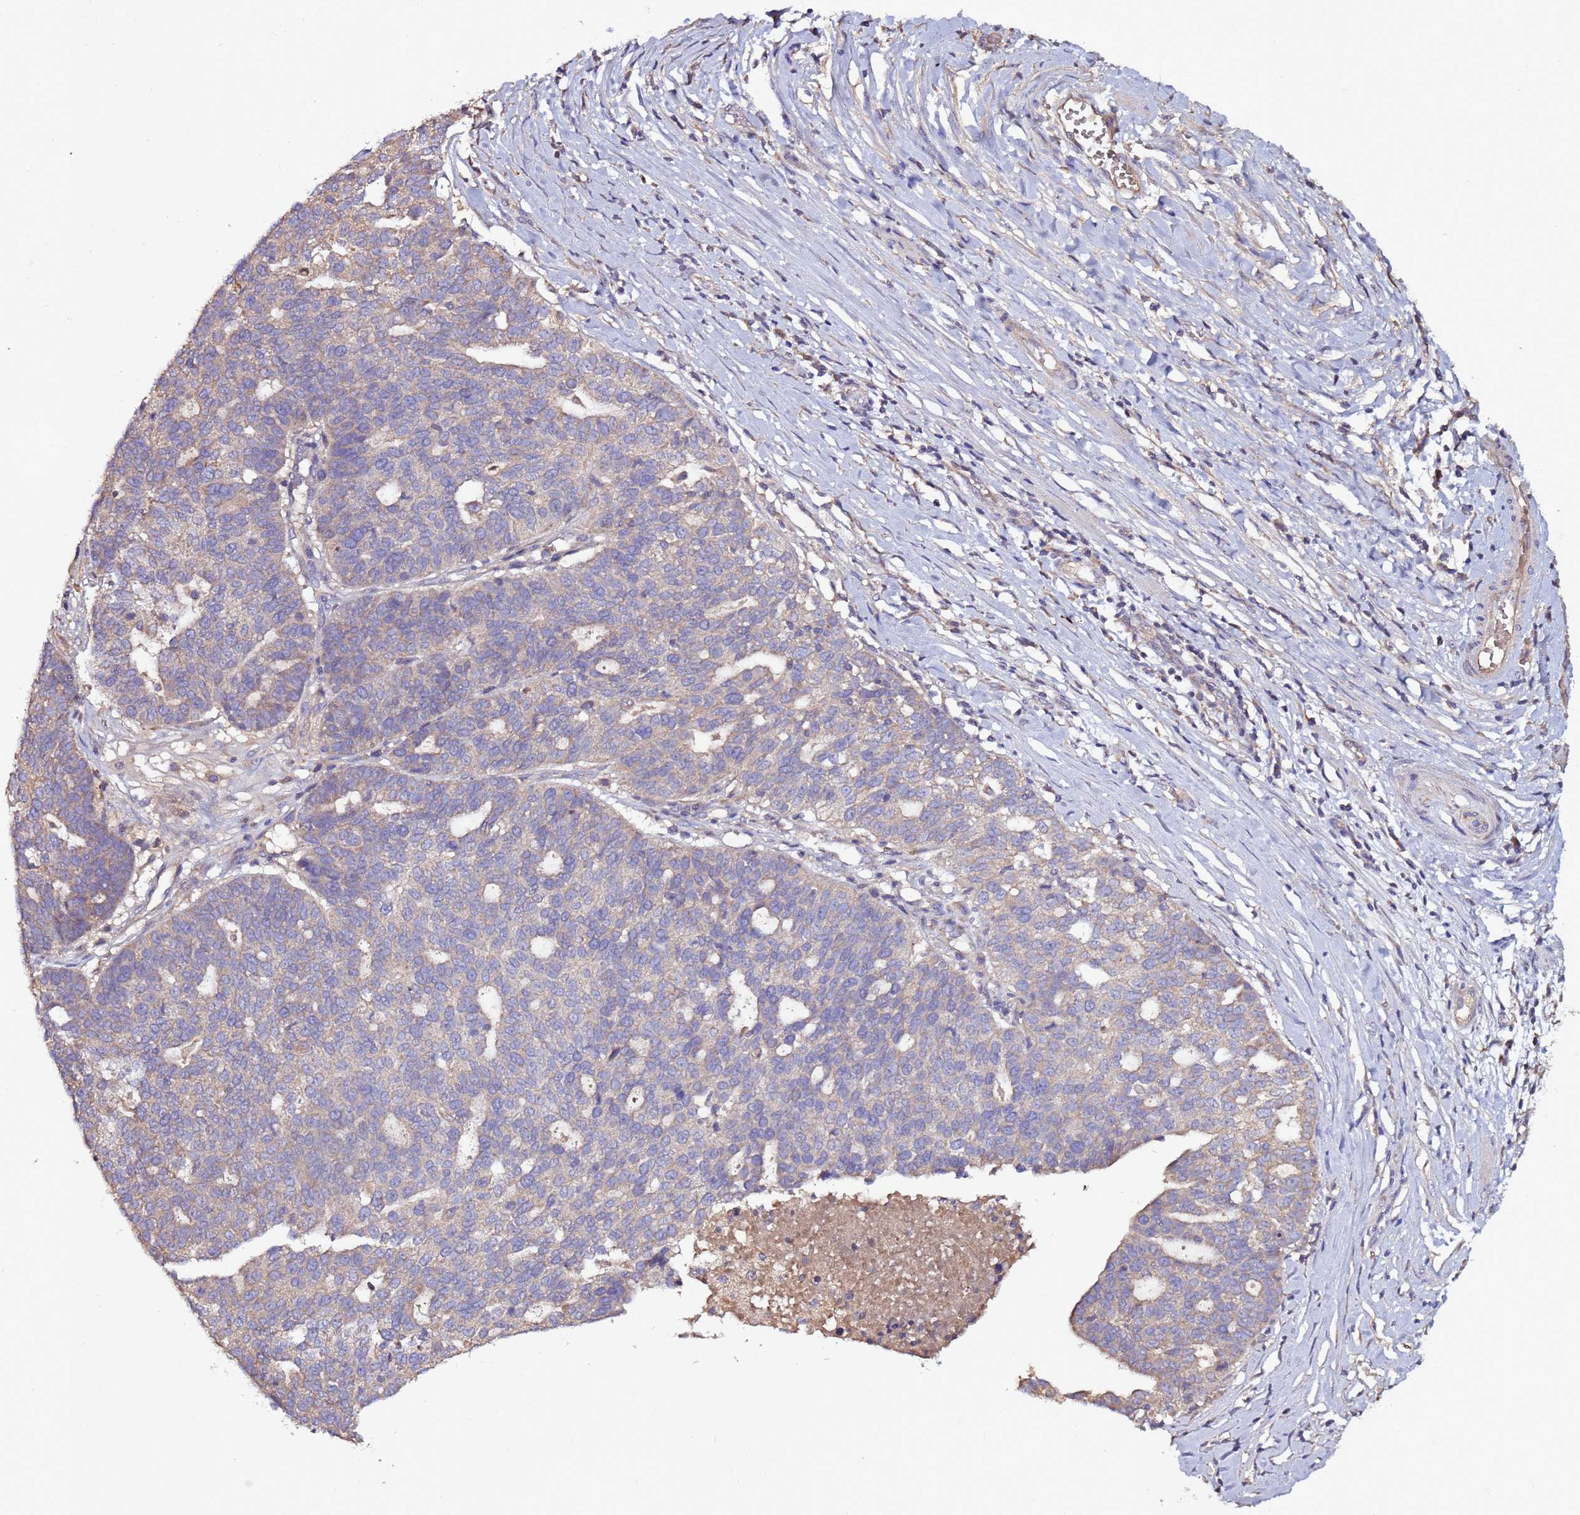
{"staining": {"intensity": "negative", "quantity": "none", "location": "none"}, "tissue": "ovarian cancer", "cell_type": "Tumor cells", "image_type": "cancer", "snomed": [{"axis": "morphology", "description": "Cystadenocarcinoma, serous, NOS"}, {"axis": "topography", "description": "Ovary"}], "caption": "The histopathology image demonstrates no staining of tumor cells in ovarian cancer. Nuclei are stained in blue.", "gene": "RPS15A", "patient": {"sex": "female", "age": 59}}